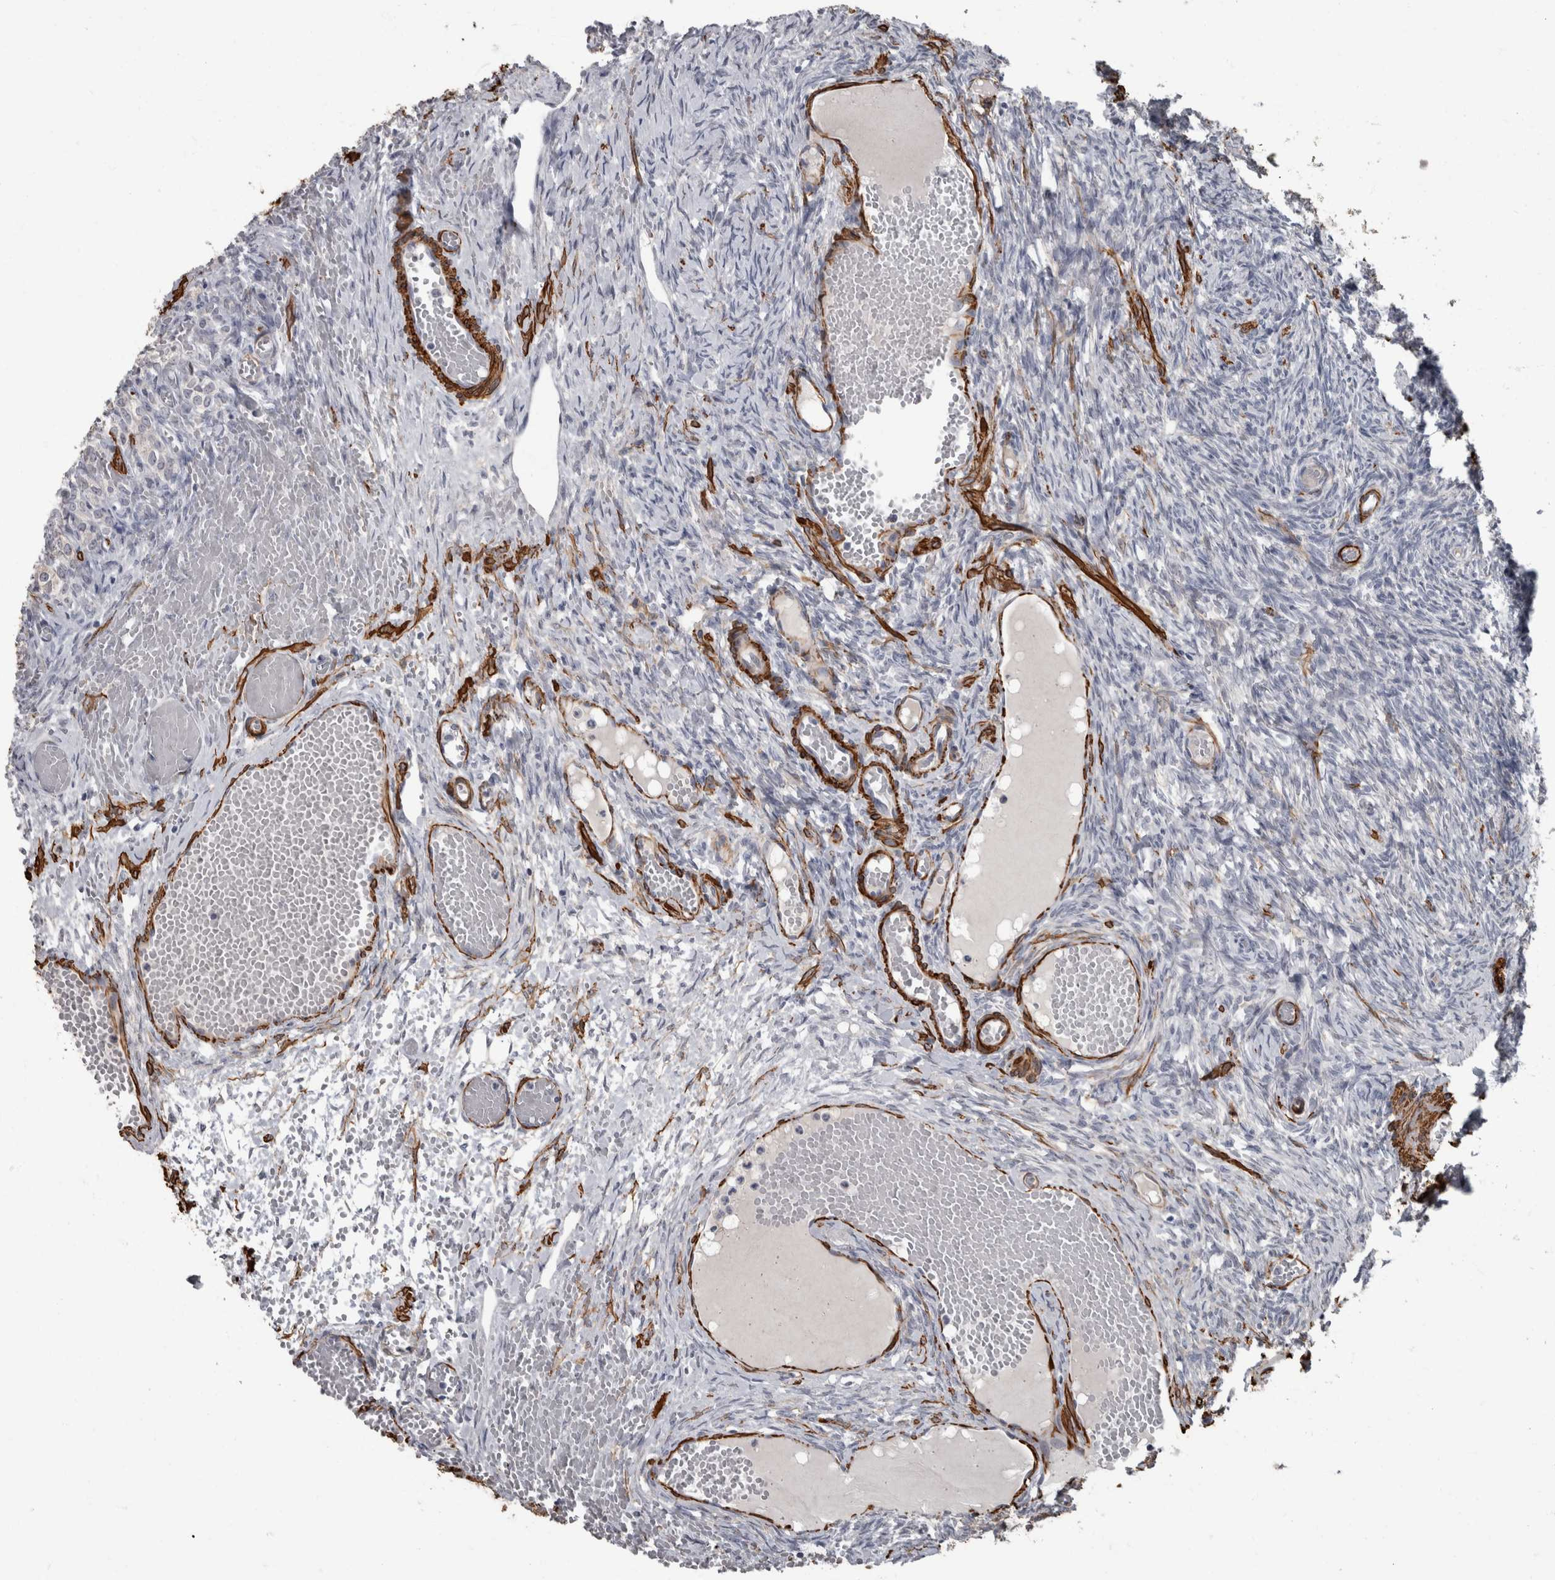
{"staining": {"intensity": "negative", "quantity": "none", "location": "none"}, "tissue": "ovary", "cell_type": "Ovarian stroma cells", "image_type": "normal", "snomed": [{"axis": "morphology", "description": "Adenocarcinoma, NOS"}, {"axis": "topography", "description": "Endometrium"}], "caption": "Ovary stained for a protein using immunohistochemistry (IHC) exhibits no positivity ovarian stroma cells.", "gene": "MASTL", "patient": {"sex": "female", "age": 32}}